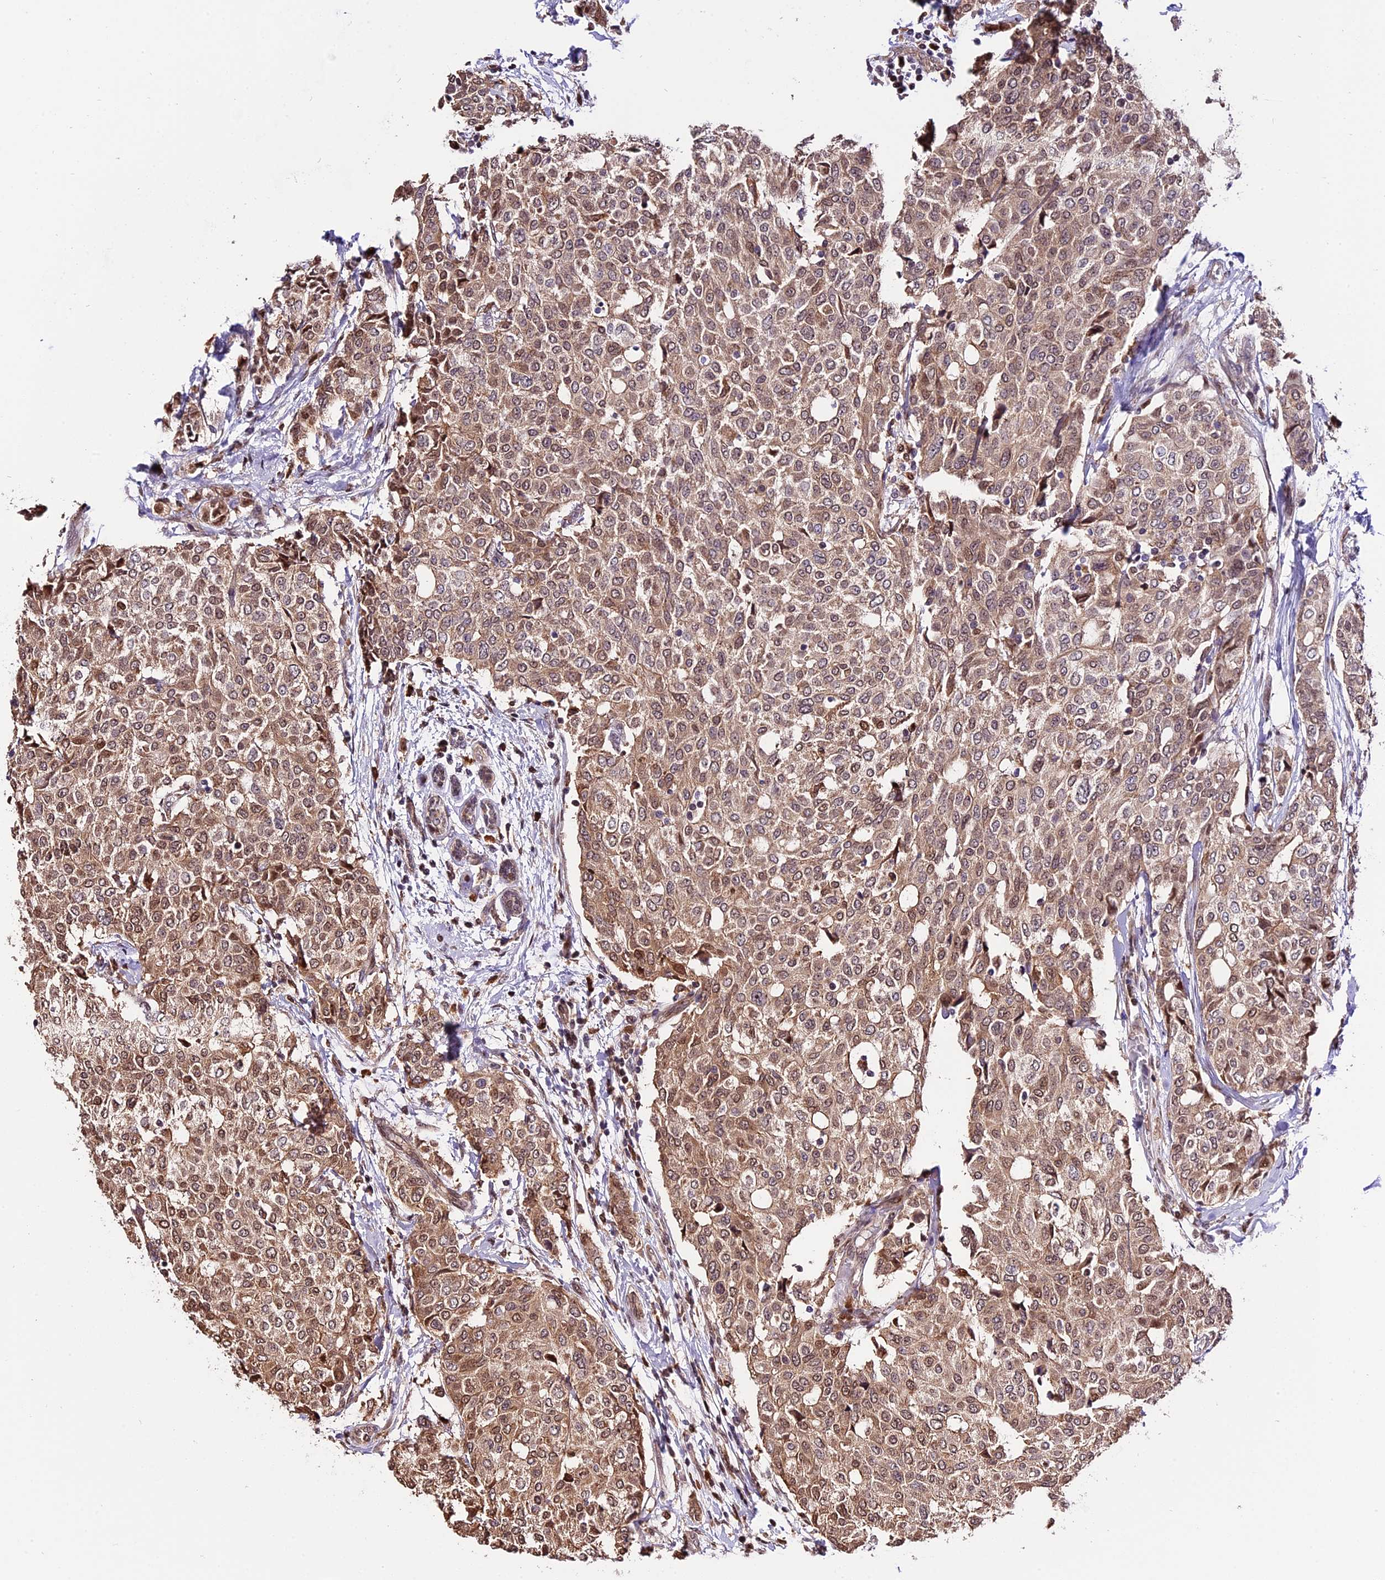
{"staining": {"intensity": "moderate", "quantity": ">75%", "location": "cytoplasmic/membranous,nuclear"}, "tissue": "breast cancer", "cell_type": "Tumor cells", "image_type": "cancer", "snomed": [{"axis": "morphology", "description": "Lobular carcinoma"}, {"axis": "topography", "description": "Breast"}], "caption": "IHC of breast cancer shows medium levels of moderate cytoplasmic/membranous and nuclear staining in about >75% of tumor cells. The staining is performed using DAB brown chromogen to label protein expression. The nuclei are counter-stained blue using hematoxylin.", "gene": "HERPUD1", "patient": {"sex": "female", "age": 51}}